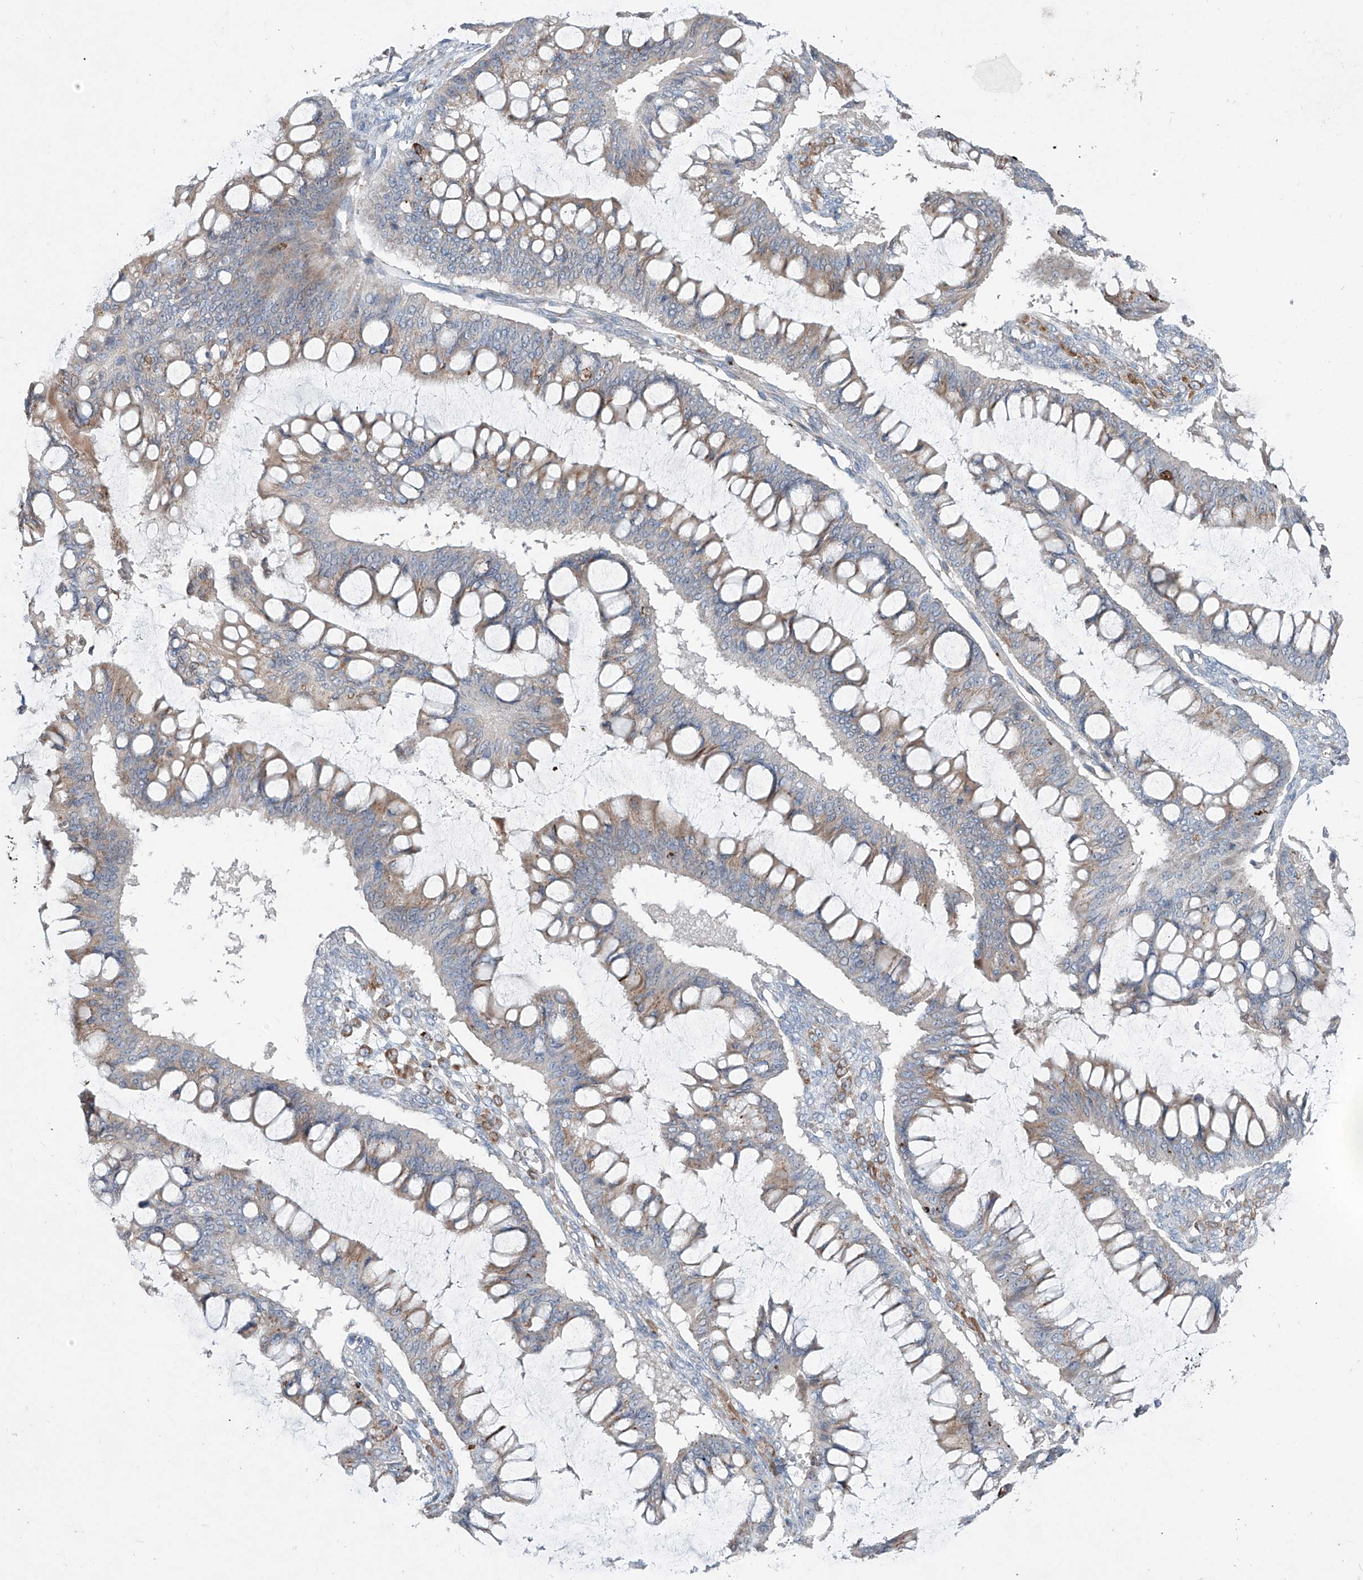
{"staining": {"intensity": "weak", "quantity": "25%-75%", "location": "cytoplasmic/membranous"}, "tissue": "ovarian cancer", "cell_type": "Tumor cells", "image_type": "cancer", "snomed": [{"axis": "morphology", "description": "Cystadenocarcinoma, mucinous, NOS"}, {"axis": "topography", "description": "Ovary"}], "caption": "The micrograph reveals immunohistochemical staining of ovarian cancer. There is weak cytoplasmic/membranous staining is identified in approximately 25%-75% of tumor cells. Using DAB (brown) and hematoxylin (blue) stains, captured at high magnification using brightfield microscopy.", "gene": "CDH5", "patient": {"sex": "female", "age": 73}}